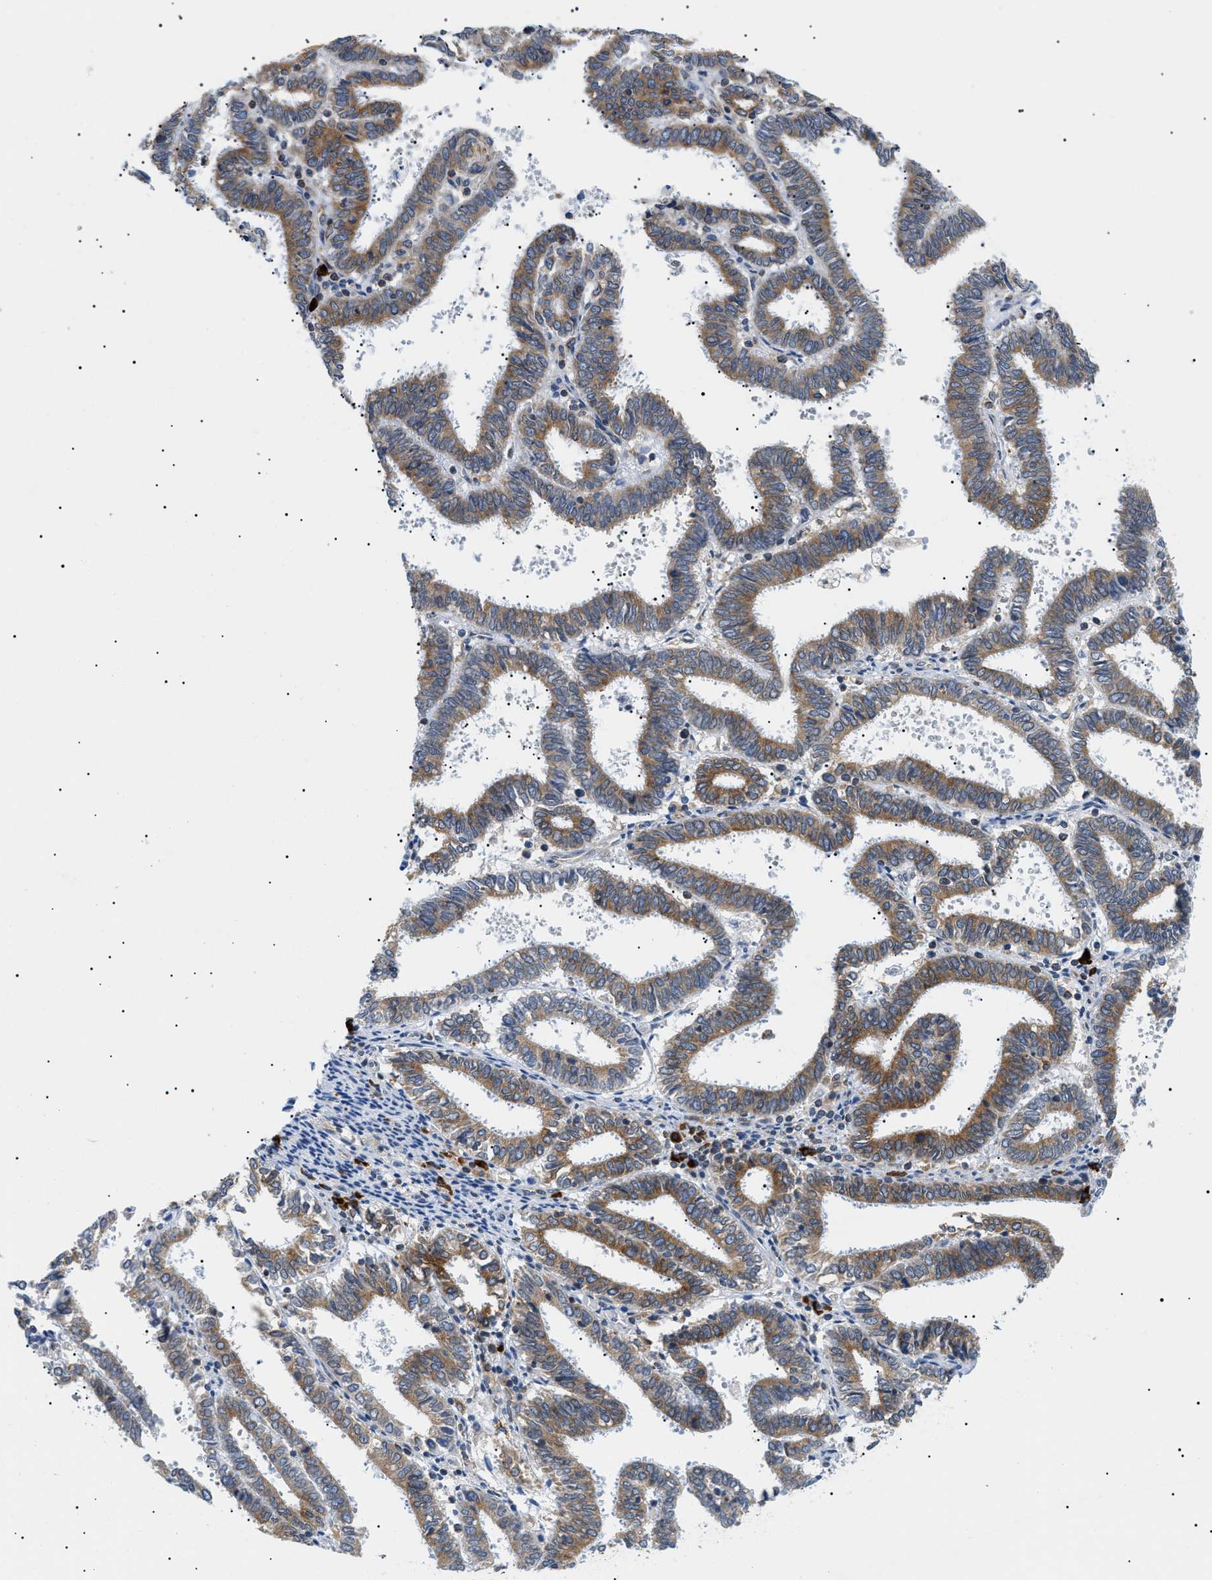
{"staining": {"intensity": "moderate", "quantity": ">75%", "location": "cytoplasmic/membranous"}, "tissue": "endometrial cancer", "cell_type": "Tumor cells", "image_type": "cancer", "snomed": [{"axis": "morphology", "description": "Adenocarcinoma, NOS"}, {"axis": "topography", "description": "Uterus"}], "caption": "A photomicrograph of human endometrial adenocarcinoma stained for a protein demonstrates moderate cytoplasmic/membranous brown staining in tumor cells. The protein of interest is stained brown, and the nuclei are stained in blue (DAB IHC with brightfield microscopy, high magnification).", "gene": "DERL1", "patient": {"sex": "female", "age": 83}}